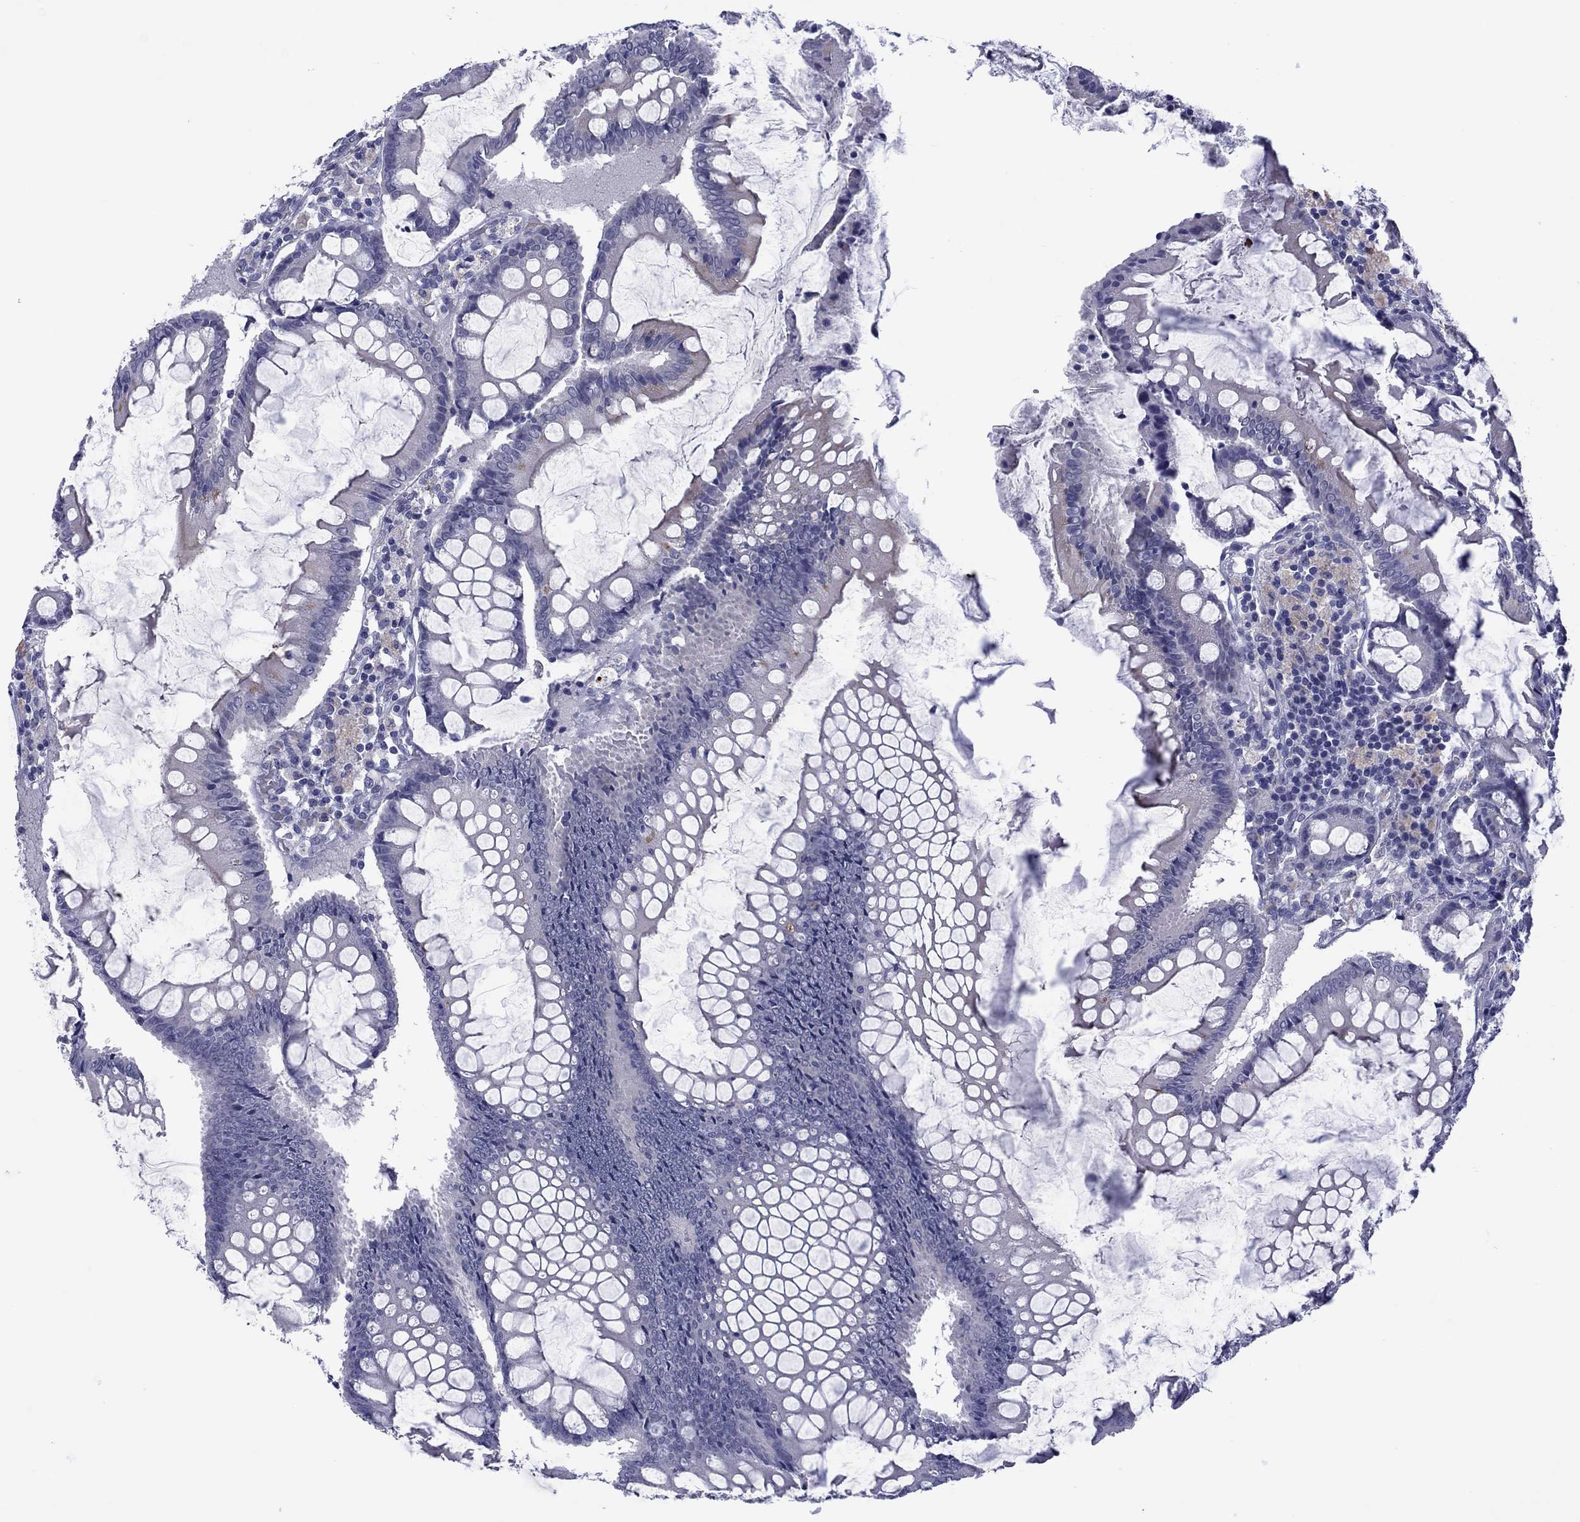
{"staining": {"intensity": "negative", "quantity": "none", "location": "none"}, "tissue": "colorectal cancer", "cell_type": "Tumor cells", "image_type": "cancer", "snomed": [{"axis": "morphology", "description": "Adenocarcinoma, NOS"}, {"axis": "topography", "description": "Colon"}], "caption": "DAB immunohistochemical staining of human adenocarcinoma (colorectal) shows no significant positivity in tumor cells. (DAB immunohistochemistry, high magnification).", "gene": "TCFL5", "patient": {"sex": "female", "age": 82}}